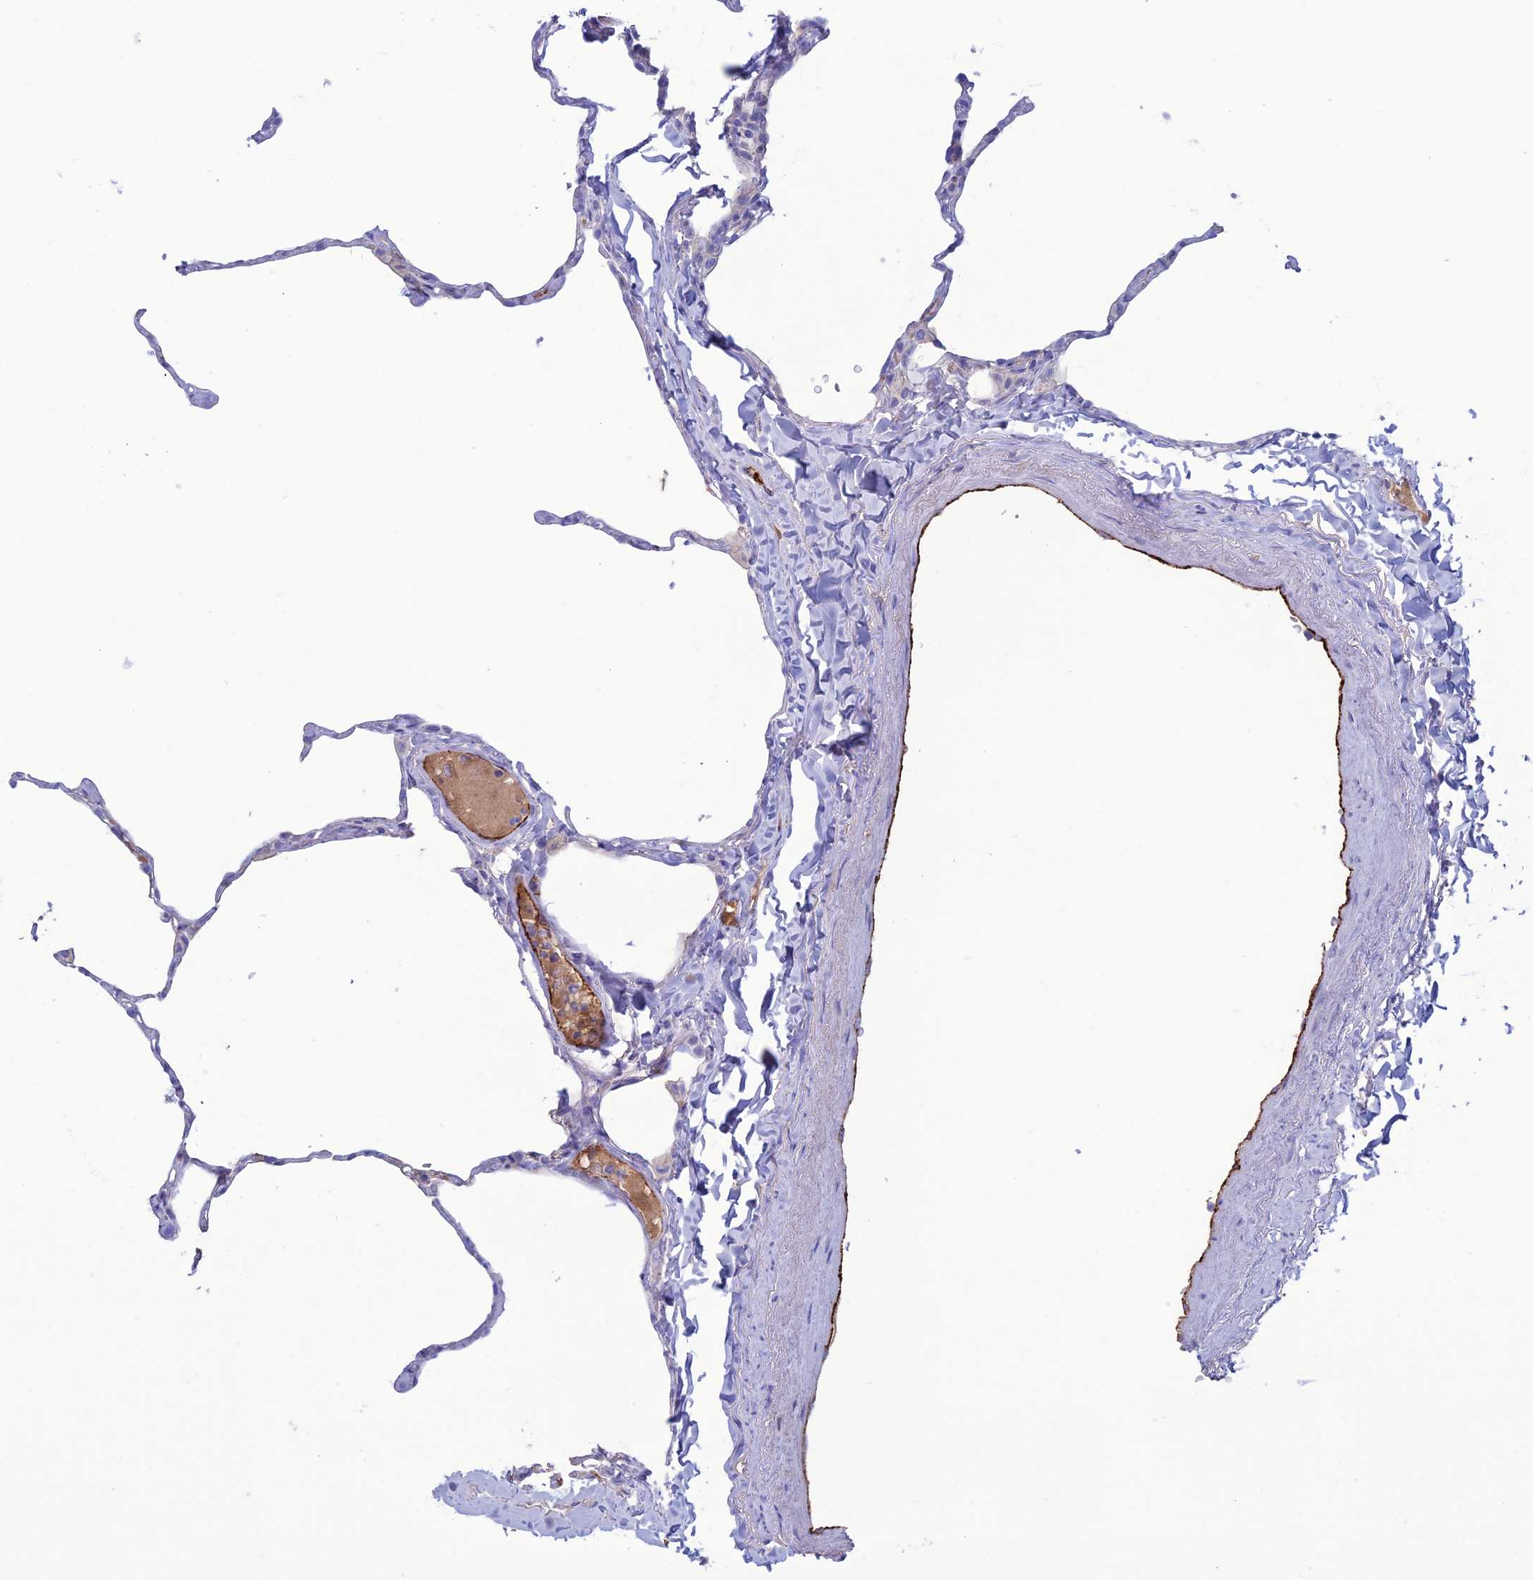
{"staining": {"intensity": "negative", "quantity": "none", "location": "none"}, "tissue": "lung", "cell_type": "Alveolar cells", "image_type": "normal", "snomed": [{"axis": "morphology", "description": "Normal tissue, NOS"}, {"axis": "topography", "description": "Lung"}], "caption": "Benign lung was stained to show a protein in brown. There is no significant staining in alveolar cells.", "gene": "CDC42EP5", "patient": {"sex": "male", "age": 65}}